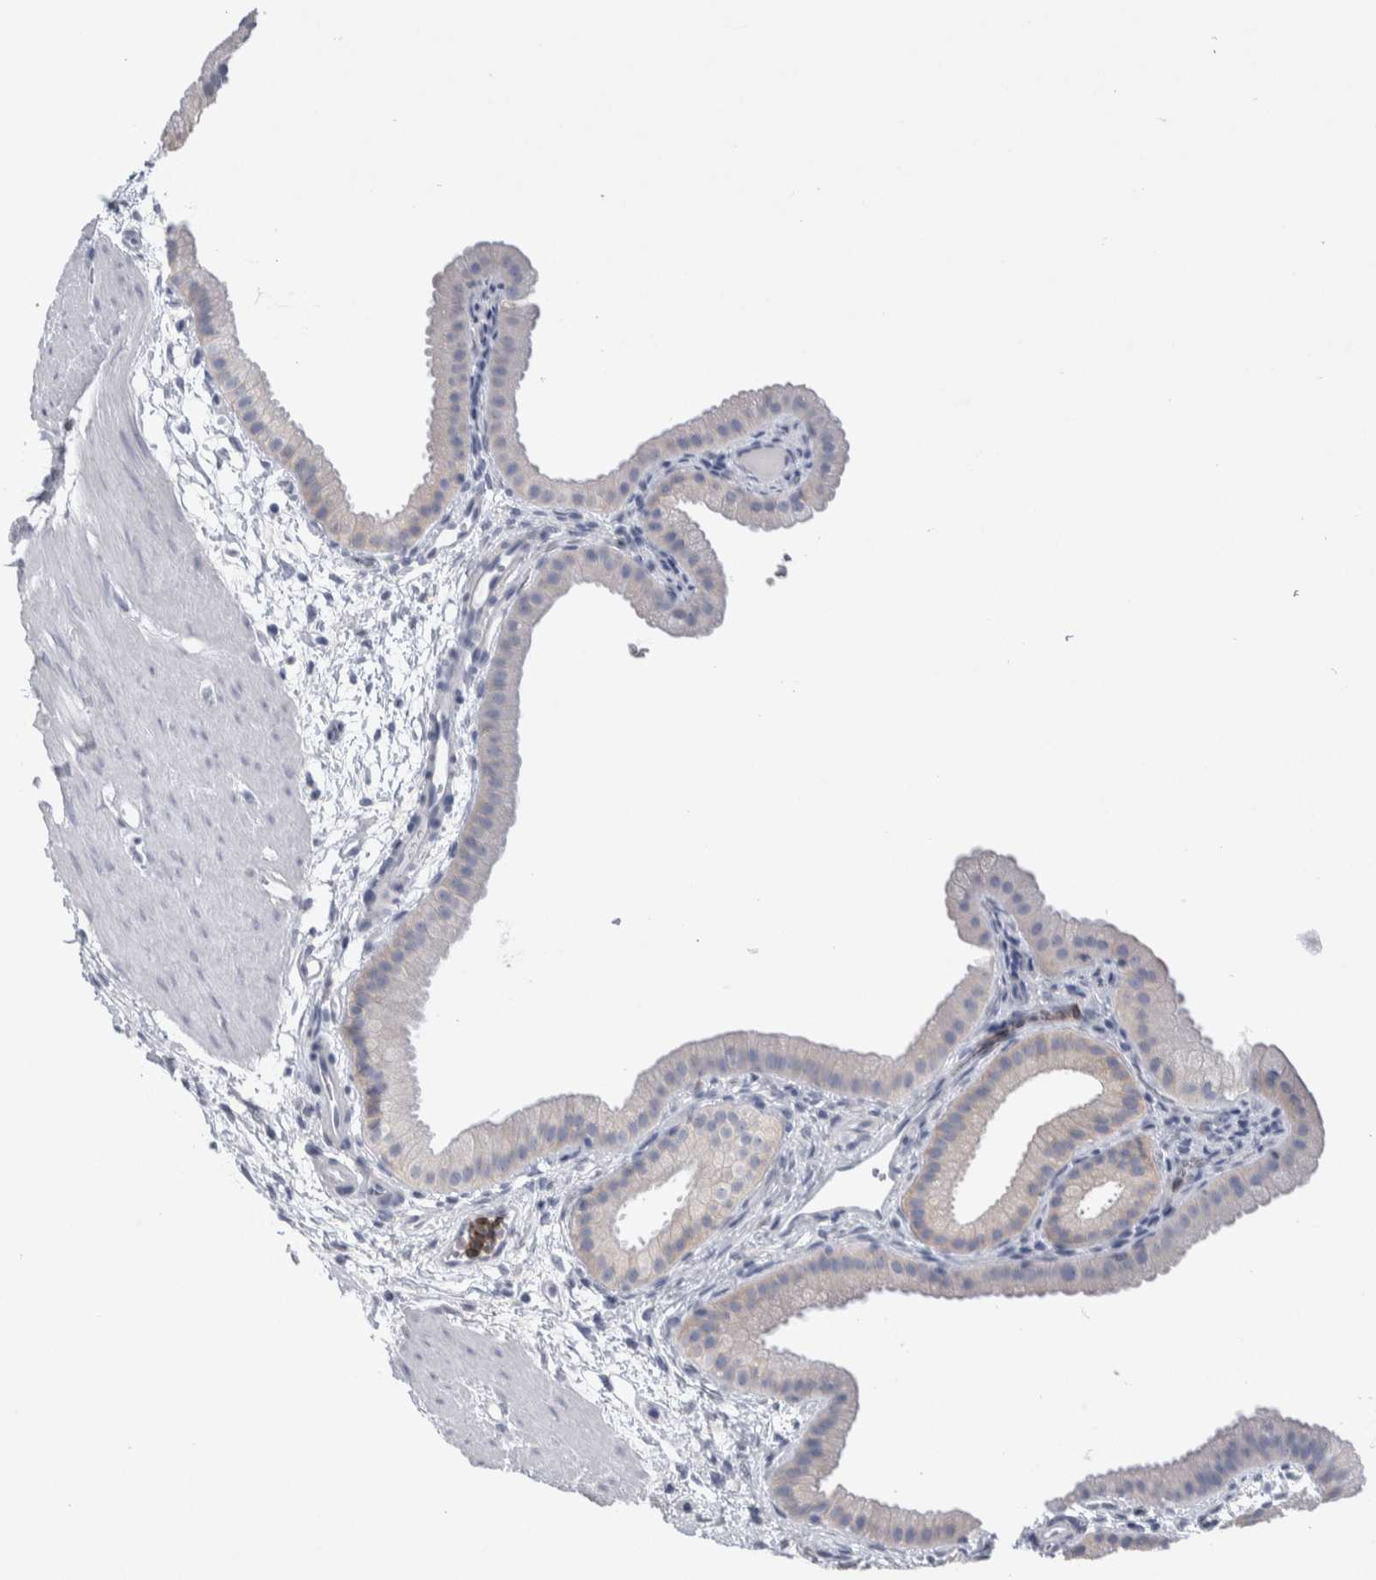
{"staining": {"intensity": "negative", "quantity": "none", "location": "none"}, "tissue": "gallbladder", "cell_type": "Glandular cells", "image_type": "normal", "snomed": [{"axis": "morphology", "description": "Normal tissue, NOS"}, {"axis": "topography", "description": "Gallbladder"}], "caption": "A histopathology image of human gallbladder is negative for staining in glandular cells. (Brightfield microscopy of DAB IHC at high magnification).", "gene": "LURAP1L", "patient": {"sex": "female", "age": 64}}